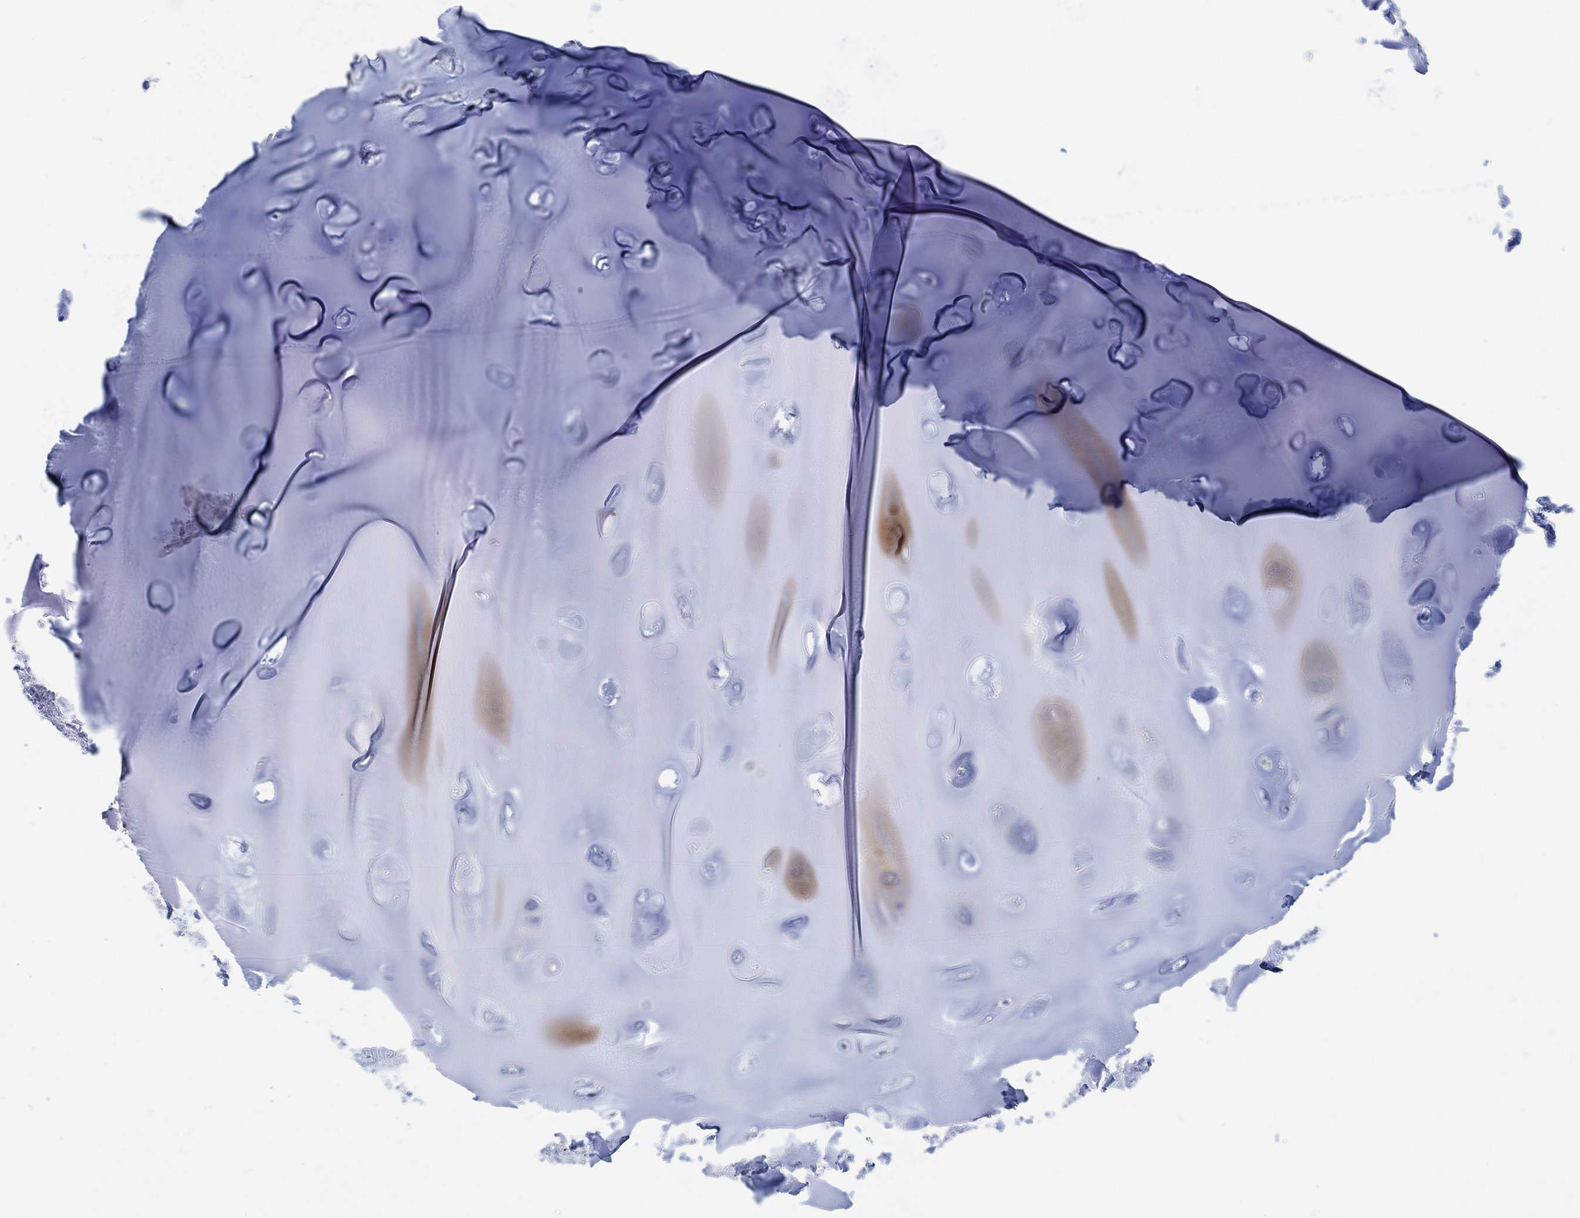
{"staining": {"intensity": "negative", "quantity": "none", "location": "none"}, "tissue": "soft tissue", "cell_type": "Chondrocytes", "image_type": "normal", "snomed": [{"axis": "morphology", "description": "Normal tissue, NOS"}, {"axis": "topography", "description": "Cartilage tissue"}], "caption": "The image displays no significant staining in chondrocytes of soft tissue.", "gene": "PHF21B", "patient": {"sex": "male", "age": 81}}